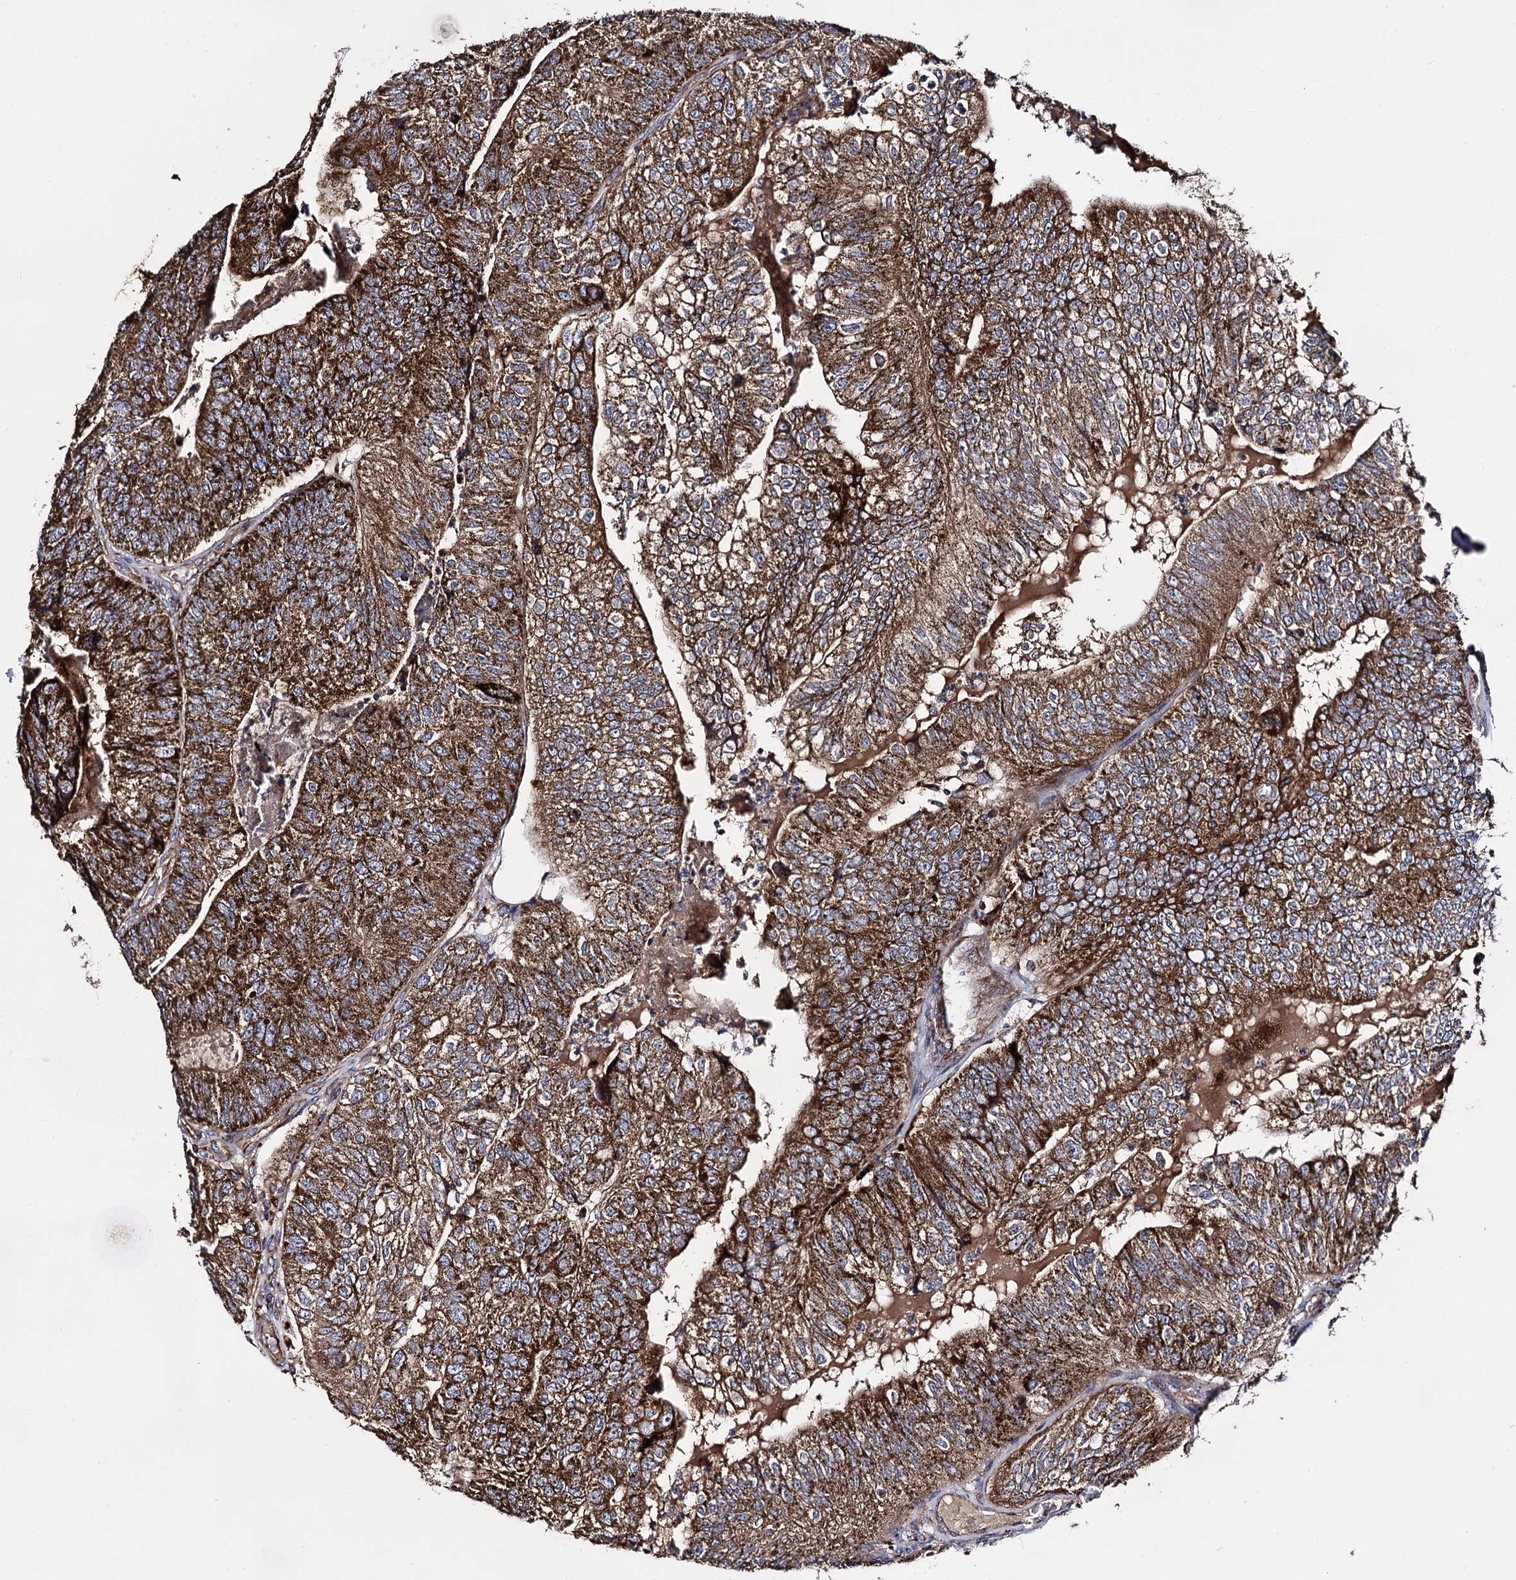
{"staining": {"intensity": "strong", "quantity": ">75%", "location": "cytoplasmic/membranous"}, "tissue": "colorectal cancer", "cell_type": "Tumor cells", "image_type": "cancer", "snomed": [{"axis": "morphology", "description": "Adenocarcinoma, NOS"}, {"axis": "topography", "description": "Colon"}], "caption": "Immunohistochemical staining of human colorectal cancer (adenocarcinoma) demonstrates high levels of strong cytoplasmic/membranous protein expression in about >75% of tumor cells. The protein of interest is shown in brown color, while the nuclei are stained blue.", "gene": "IQCH", "patient": {"sex": "female", "age": 67}}